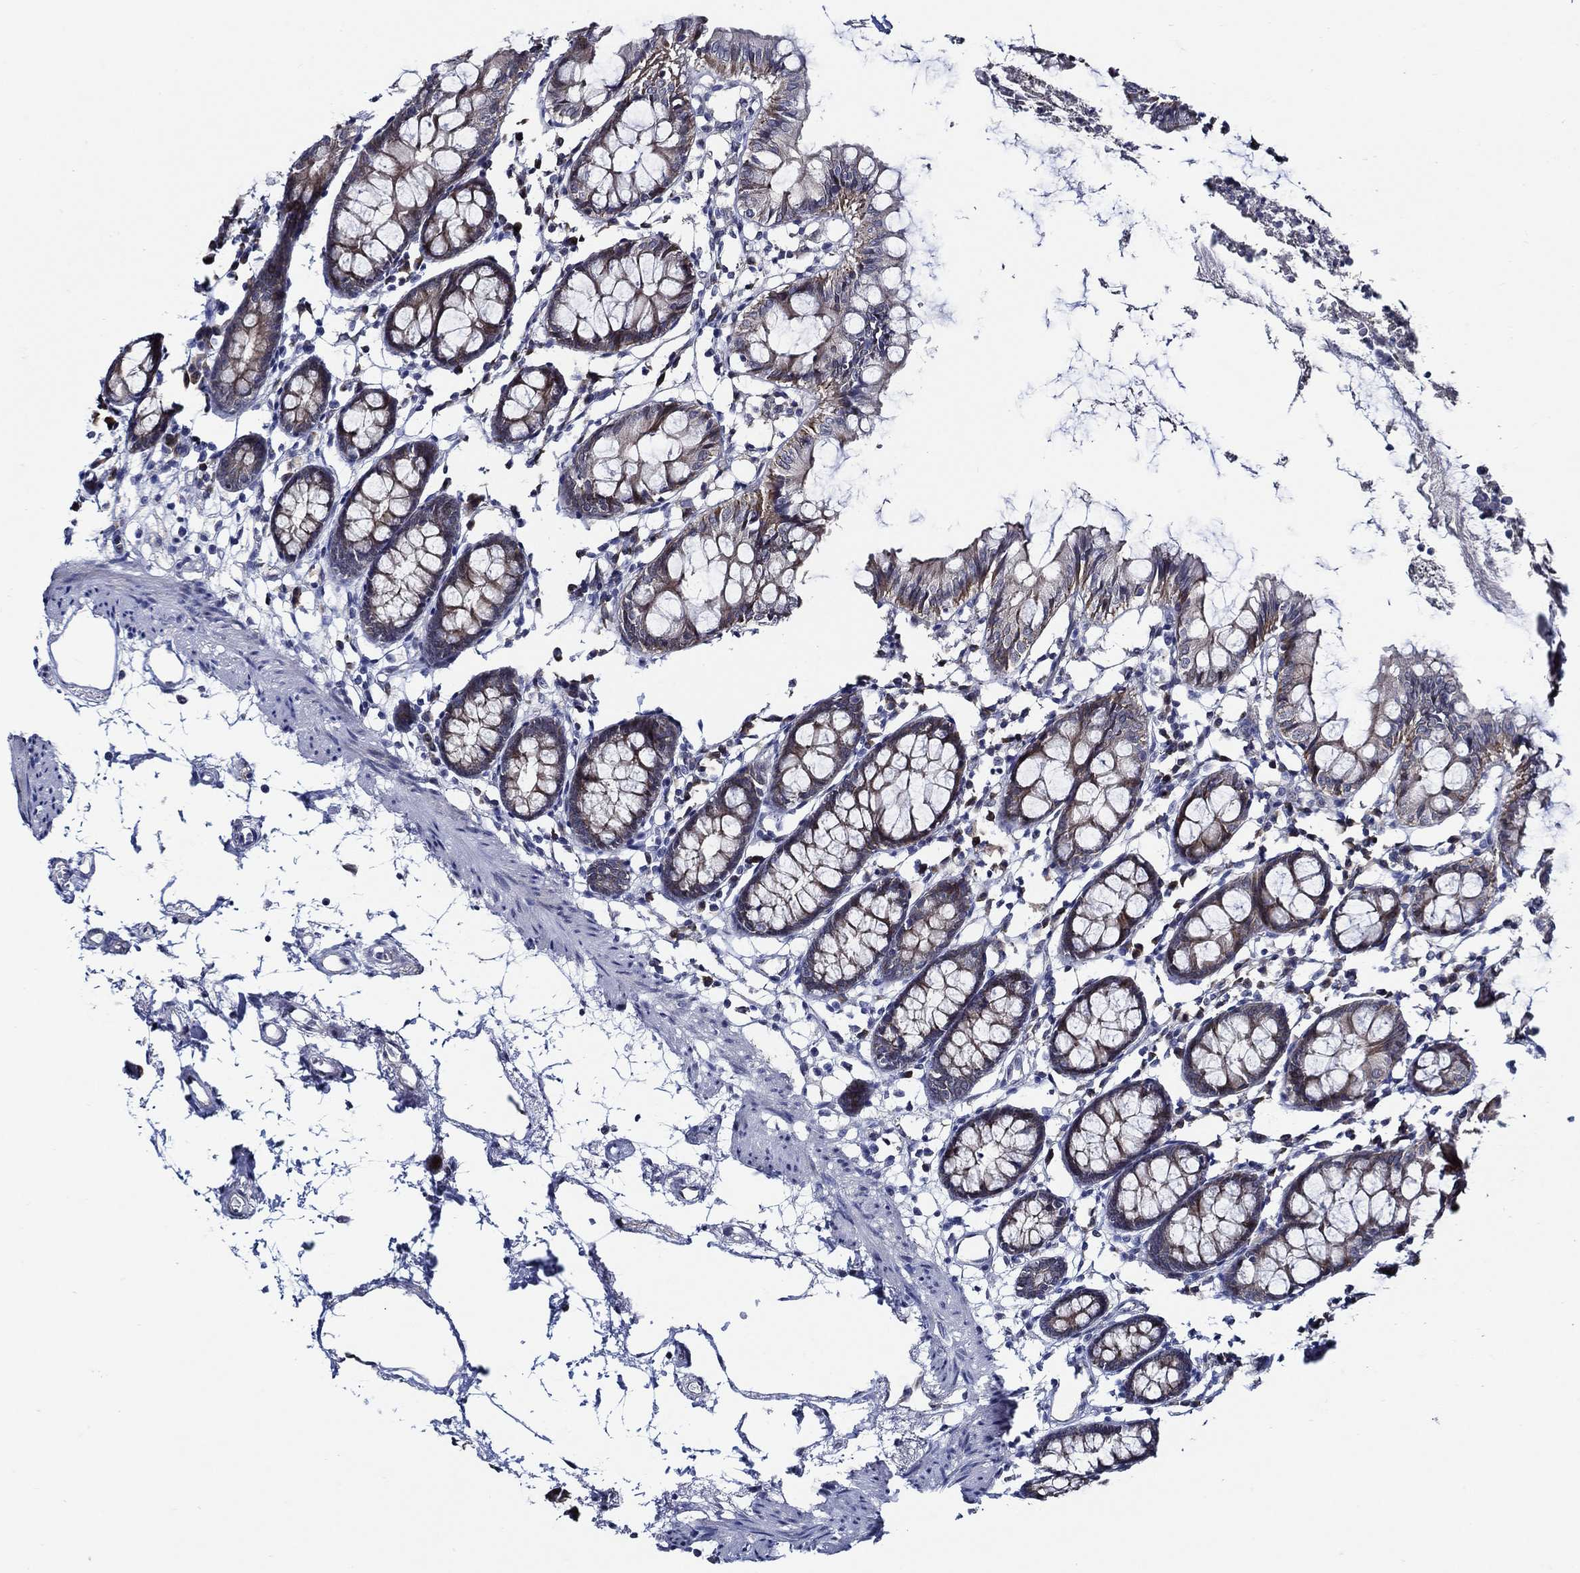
{"staining": {"intensity": "negative", "quantity": "none", "location": "none"}, "tissue": "colon", "cell_type": "Endothelial cells", "image_type": "normal", "snomed": [{"axis": "morphology", "description": "Normal tissue, NOS"}, {"axis": "topography", "description": "Colon"}], "caption": "A high-resolution micrograph shows IHC staining of unremarkable colon, which displays no significant expression in endothelial cells. (Brightfield microscopy of DAB (3,3'-diaminobenzidine) immunohistochemistry (IHC) at high magnification).", "gene": "C8orf48", "patient": {"sex": "female", "age": 84}}